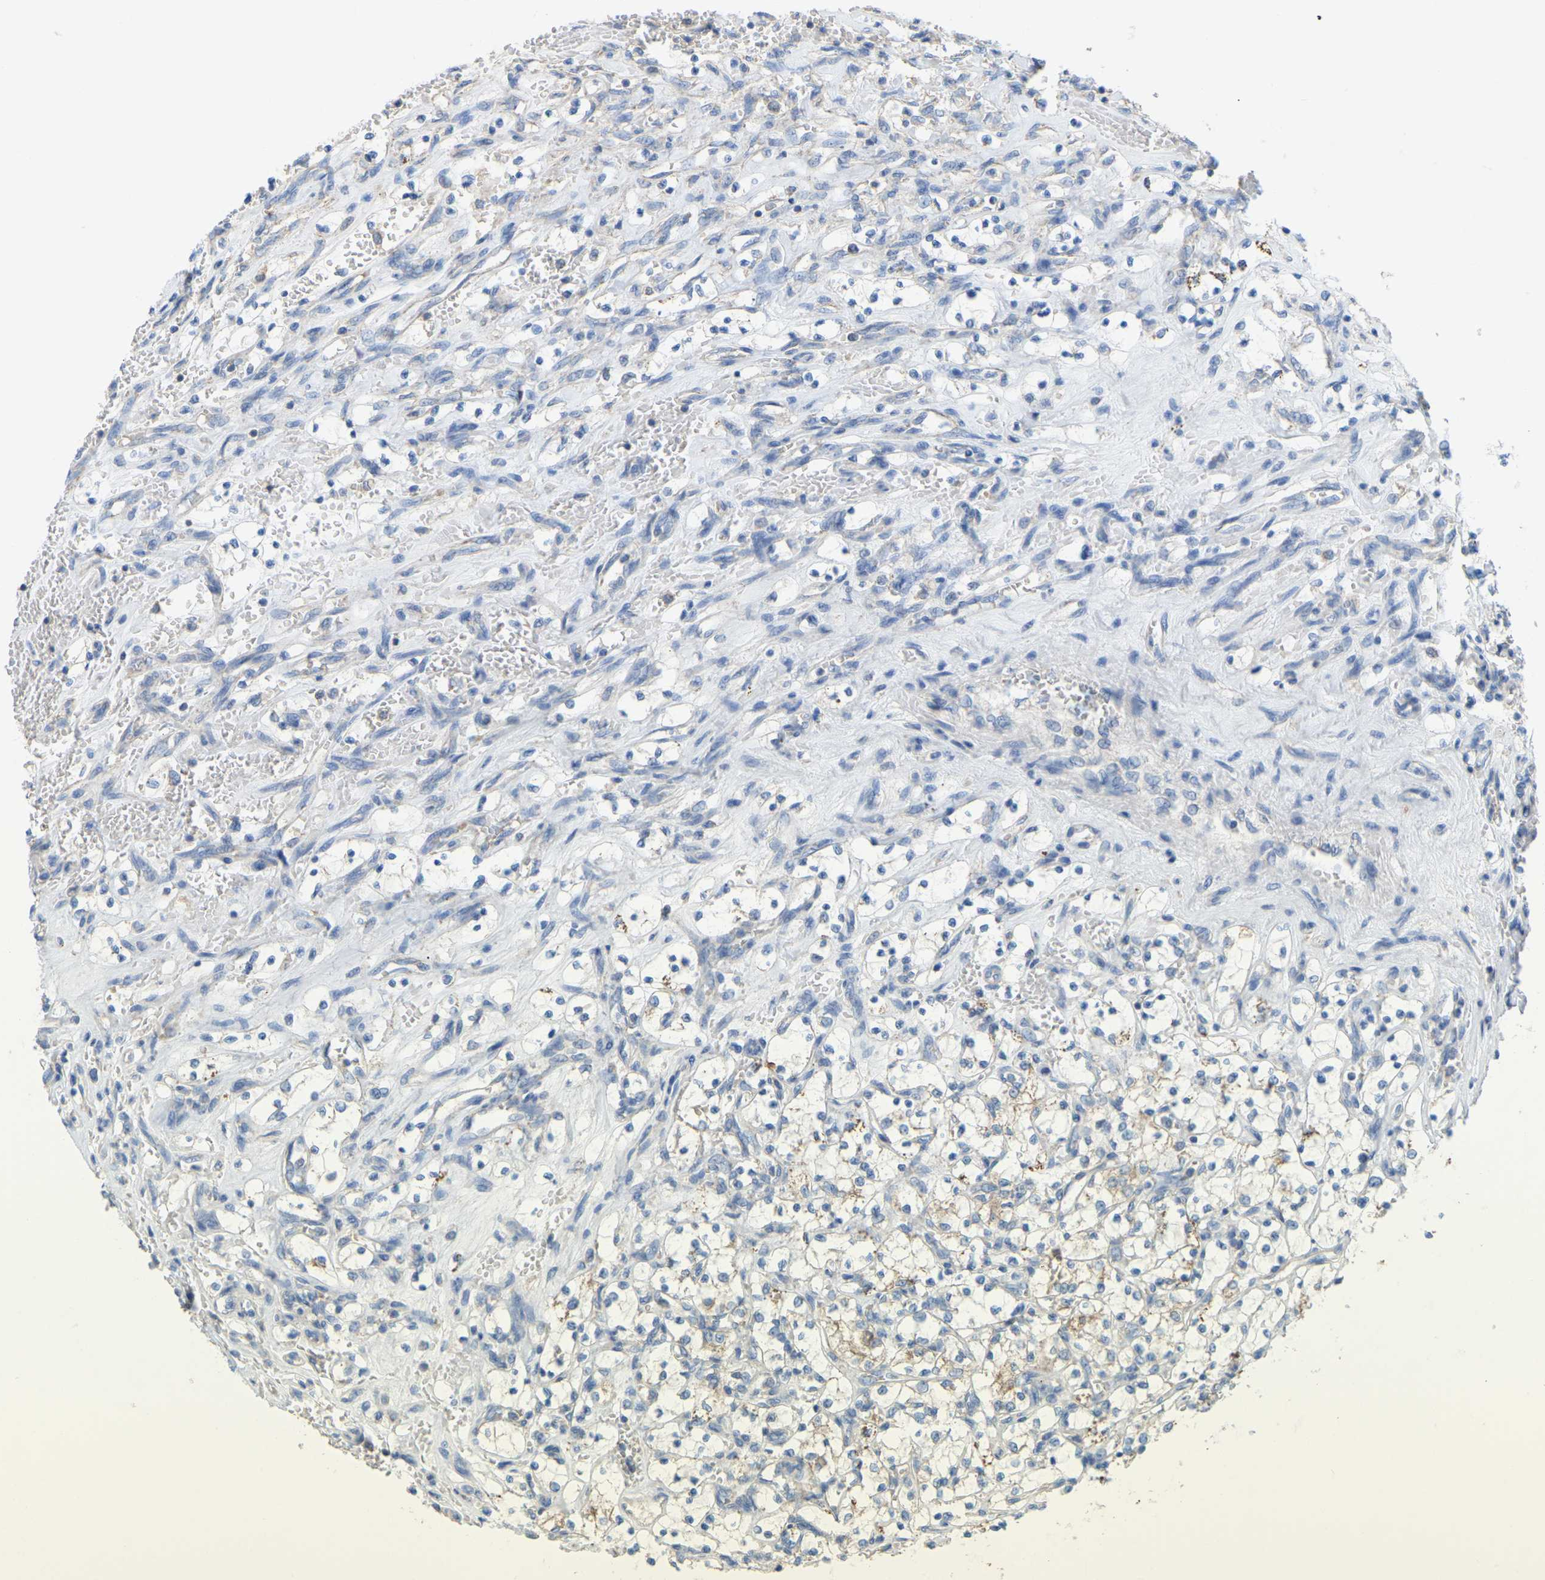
{"staining": {"intensity": "moderate", "quantity": "<25%", "location": "cytoplasmic/membranous"}, "tissue": "renal cancer", "cell_type": "Tumor cells", "image_type": "cancer", "snomed": [{"axis": "morphology", "description": "Adenocarcinoma, NOS"}, {"axis": "topography", "description": "Kidney"}], "caption": "Immunohistochemical staining of human renal cancer (adenocarcinoma) shows moderate cytoplasmic/membranous protein positivity in approximately <25% of tumor cells. The protein is shown in brown color, while the nuclei are stained blue.", "gene": "SERPINB5", "patient": {"sex": "female", "age": 69}}